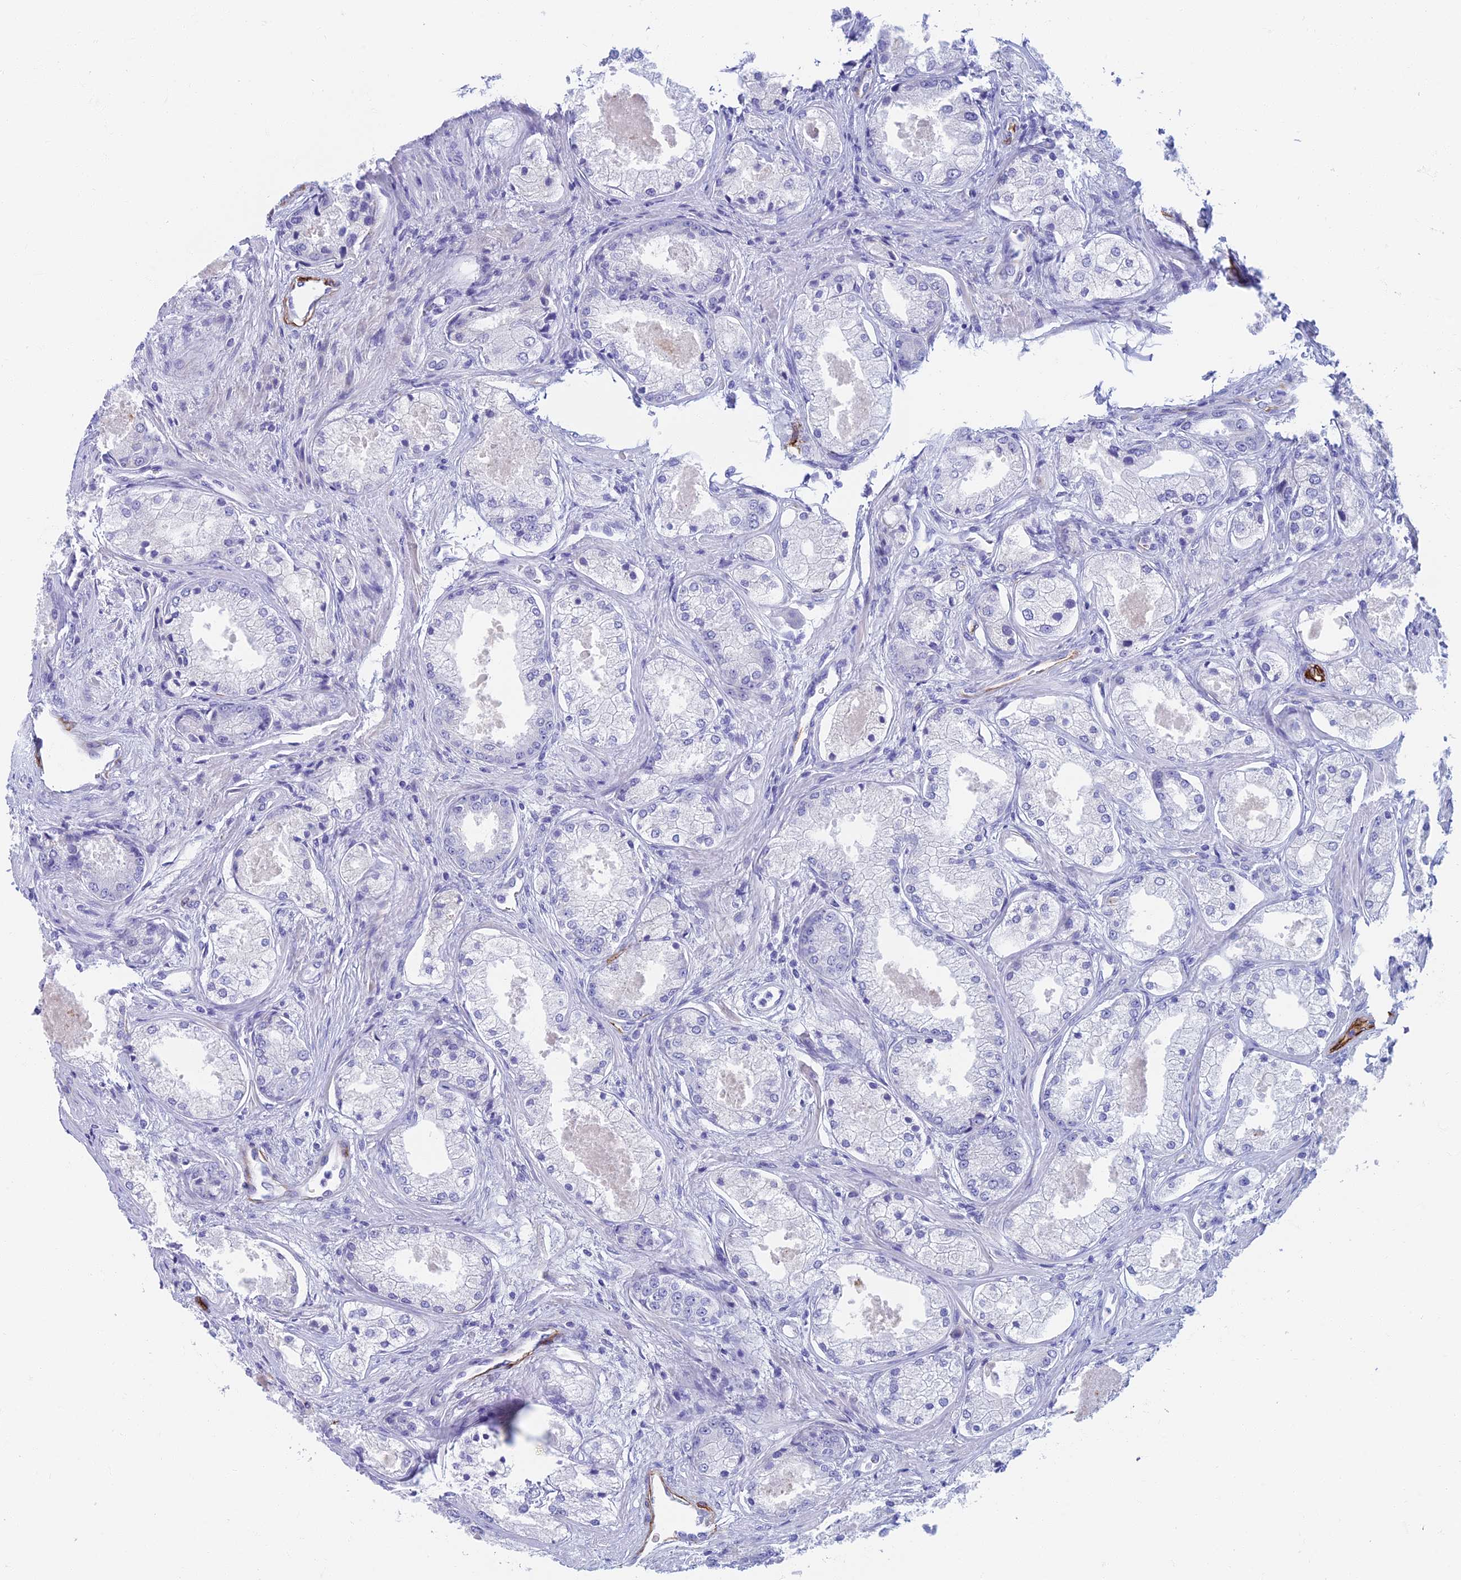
{"staining": {"intensity": "negative", "quantity": "none", "location": "none"}, "tissue": "prostate cancer", "cell_type": "Tumor cells", "image_type": "cancer", "snomed": [{"axis": "morphology", "description": "Adenocarcinoma, Low grade"}, {"axis": "topography", "description": "Prostate"}], "caption": "Tumor cells show no significant positivity in prostate low-grade adenocarcinoma. The staining is performed using DAB (3,3'-diaminobenzidine) brown chromogen with nuclei counter-stained in using hematoxylin.", "gene": "ETFRF1", "patient": {"sex": "male", "age": 68}}